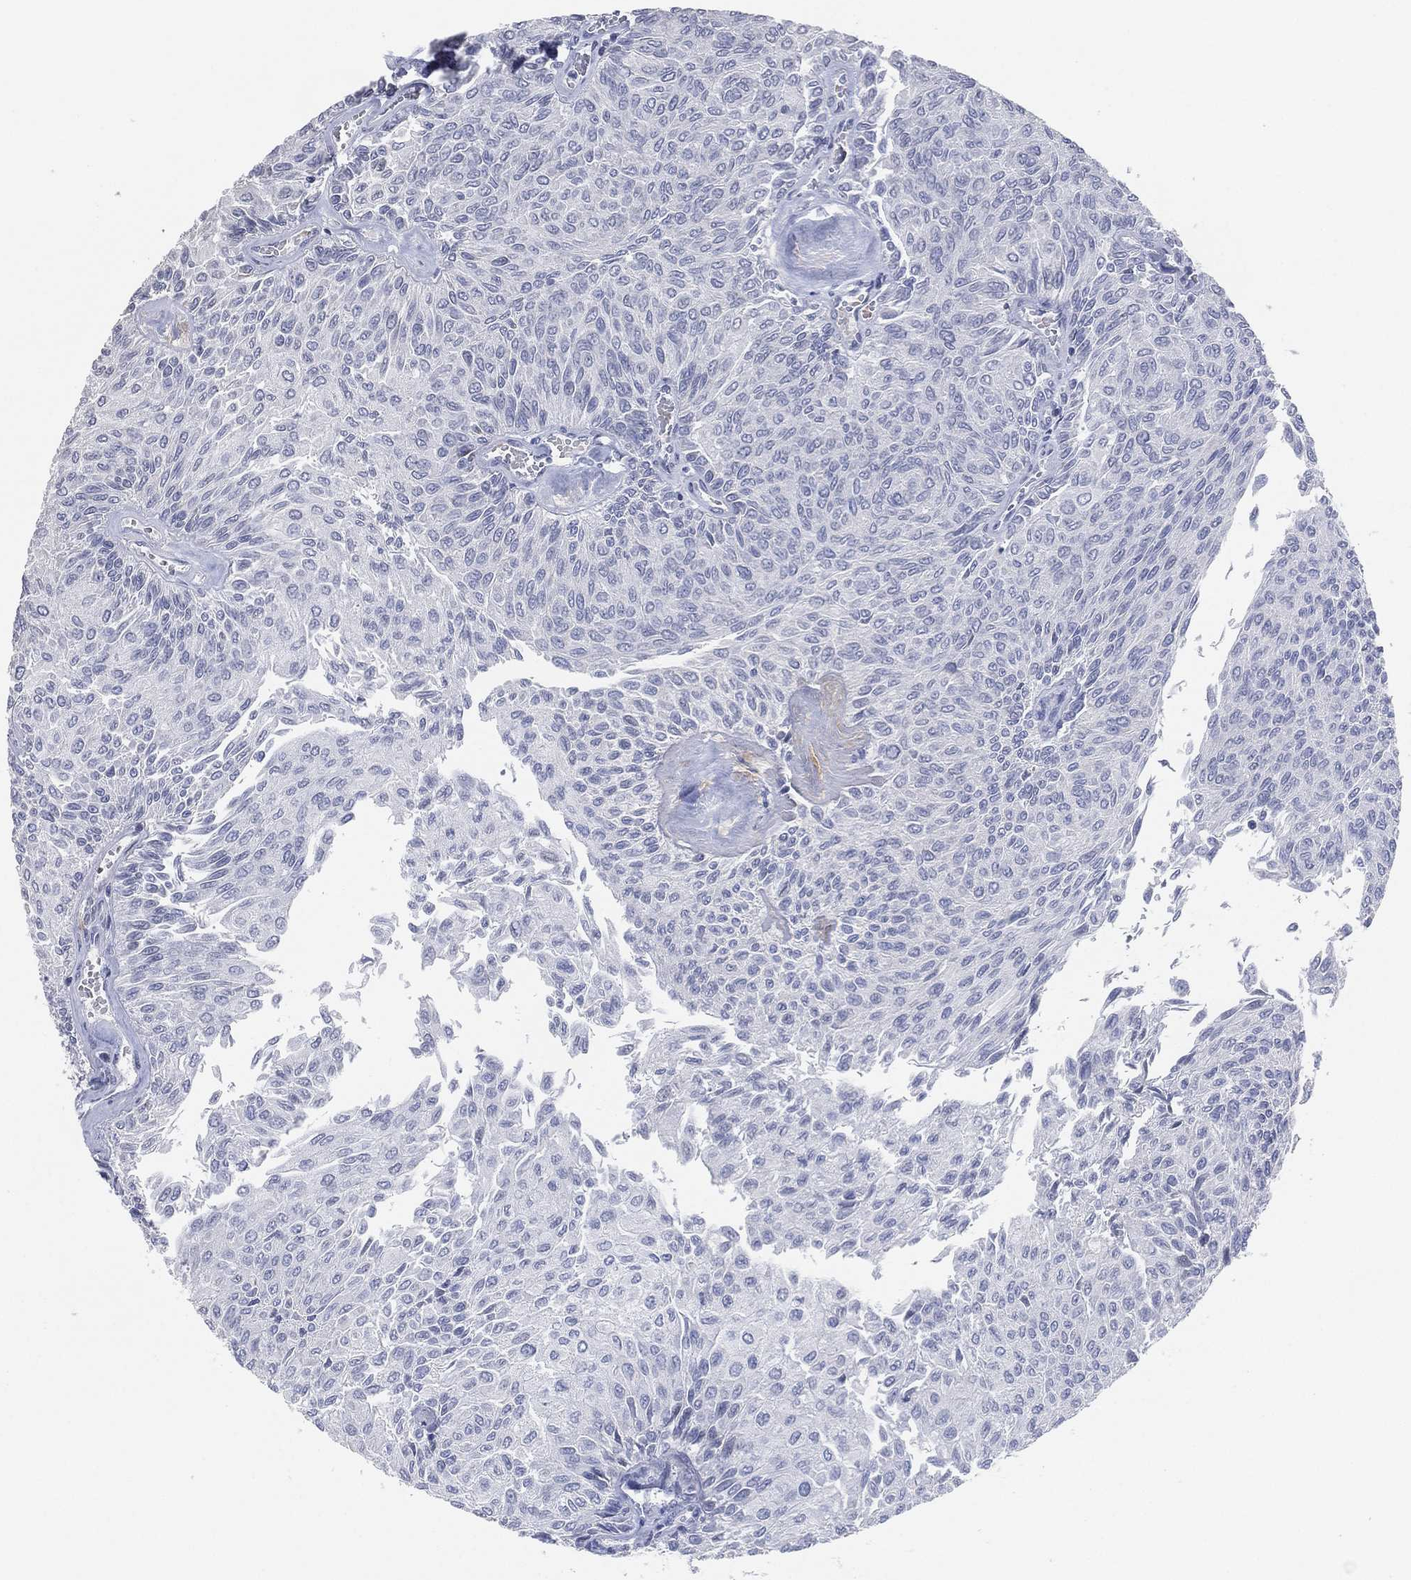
{"staining": {"intensity": "negative", "quantity": "none", "location": "none"}, "tissue": "urothelial cancer", "cell_type": "Tumor cells", "image_type": "cancer", "snomed": [{"axis": "morphology", "description": "Urothelial carcinoma, Low grade"}, {"axis": "topography", "description": "Ureter, NOS"}, {"axis": "topography", "description": "Urinary bladder"}], "caption": "A high-resolution micrograph shows immunohistochemistry (IHC) staining of urothelial cancer, which exhibits no significant positivity in tumor cells.", "gene": "CFTR", "patient": {"sex": "male", "age": 78}}